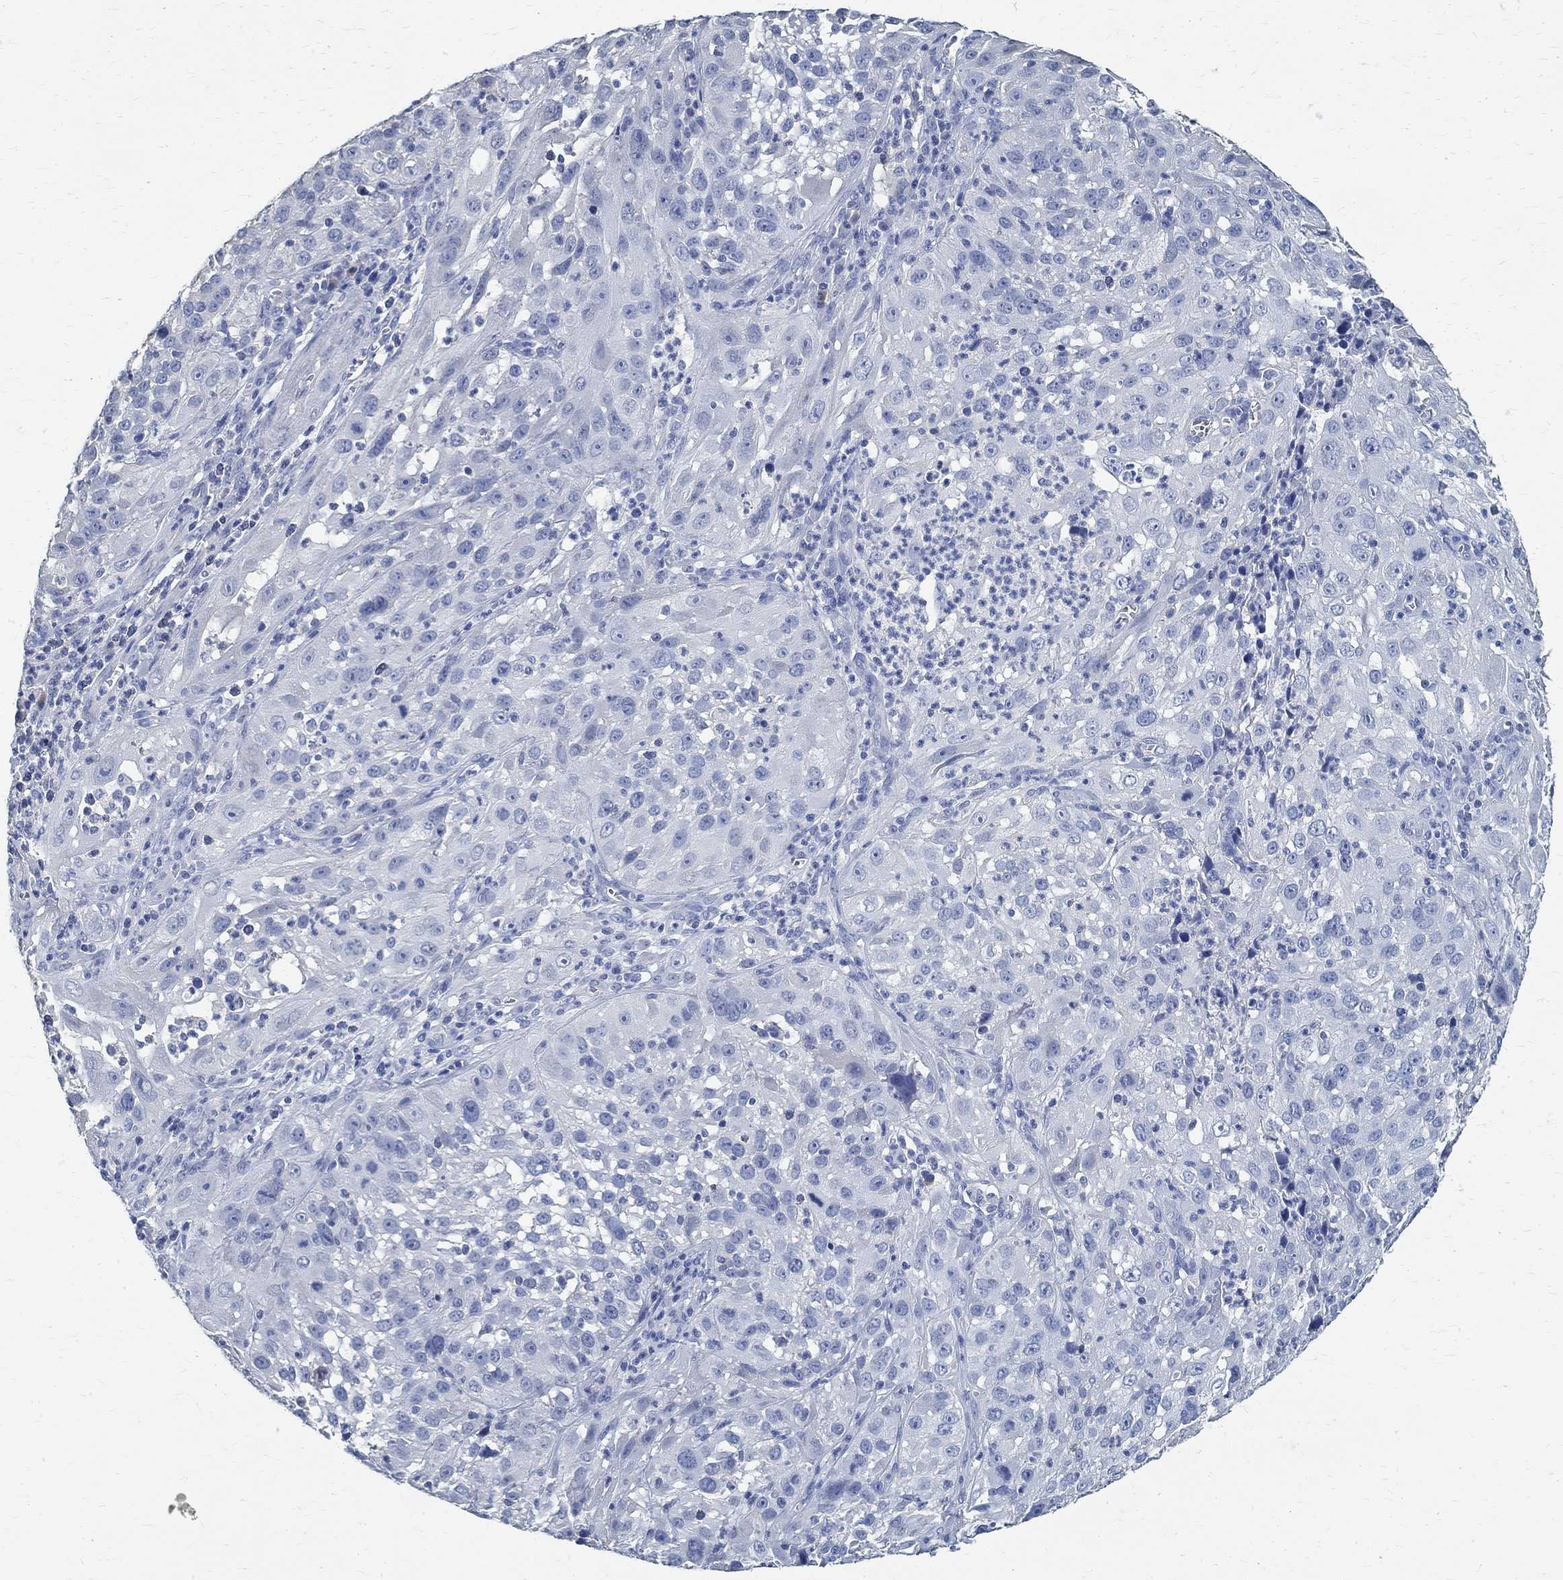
{"staining": {"intensity": "negative", "quantity": "none", "location": "none"}, "tissue": "cervical cancer", "cell_type": "Tumor cells", "image_type": "cancer", "snomed": [{"axis": "morphology", "description": "Squamous cell carcinoma, NOS"}, {"axis": "topography", "description": "Cervix"}], "caption": "High power microscopy micrograph of an immunohistochemistry image of cervical squamous cell carcinoma, revealing no significant positivity in tumor cells.", "gene": "PRX", "patient": {"sex": "female", "age": 32}}